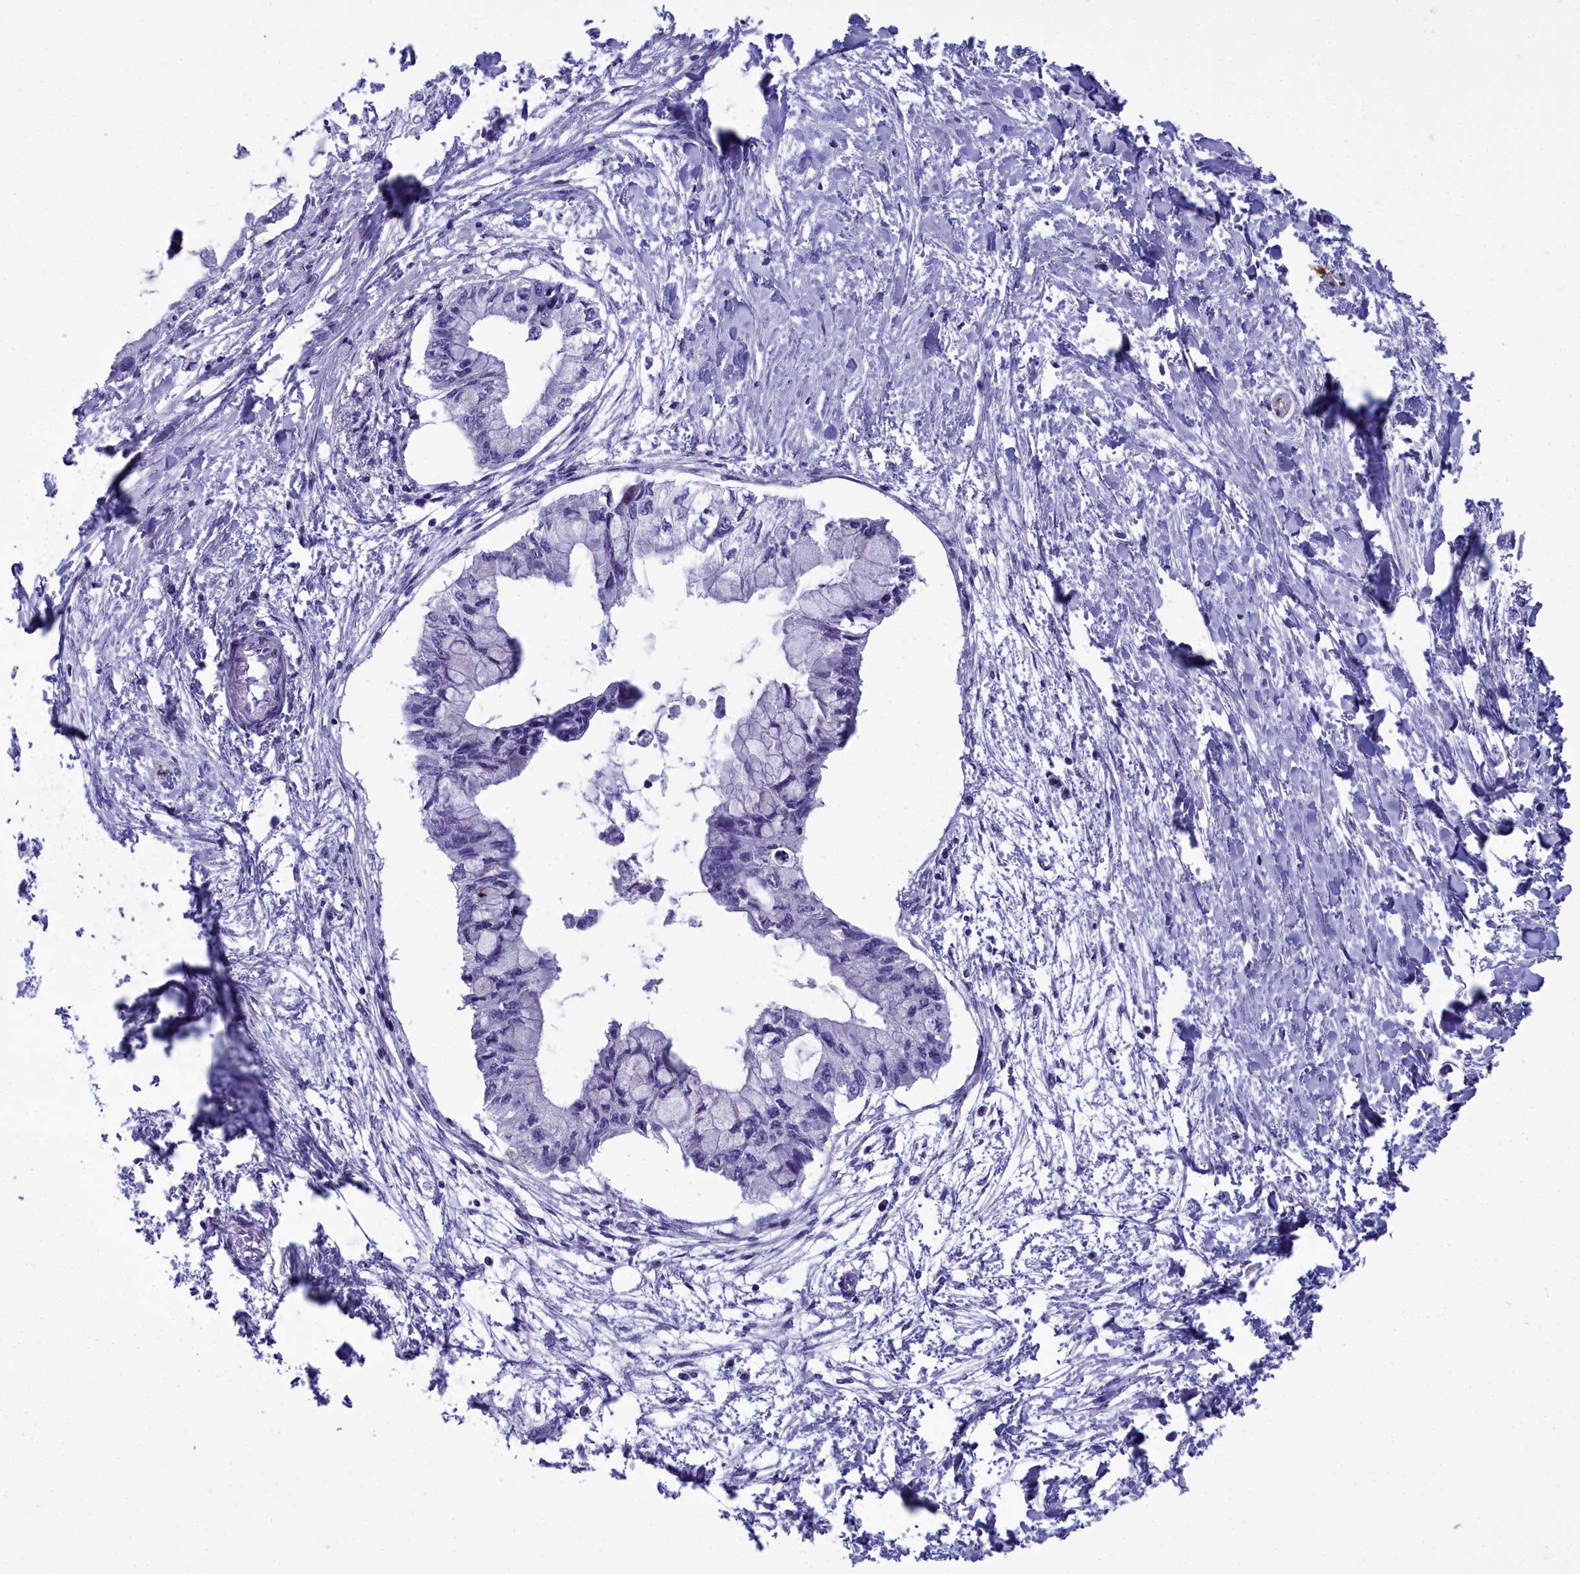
{"staining": {"intensity": "negative", "quantity": "none", "location": "none"}, "tissue": "pancreatic cancer", "cell_type": "Tumor cells", "image_type": "cancer", "snomed": [{"axis": "morphology", "description": "Adenocarcinoma, NOS"}, {"axis": "topography", "description": "Pancreas"}], "caption": "DAB (3,3'-diaminobenzidine) immunohistochemical staining of adenocarcinoma (pancreatic) shows no significant positivity in tumor cells. Brightfield microscopy of immunohistochemistry stained with DAB (3,3'-diaminobenzidine) (brown) and hematoxylin (blue), captured at high magnification.", "gene": "MAP6", "patient": {"sex": "male", "age": 48}}